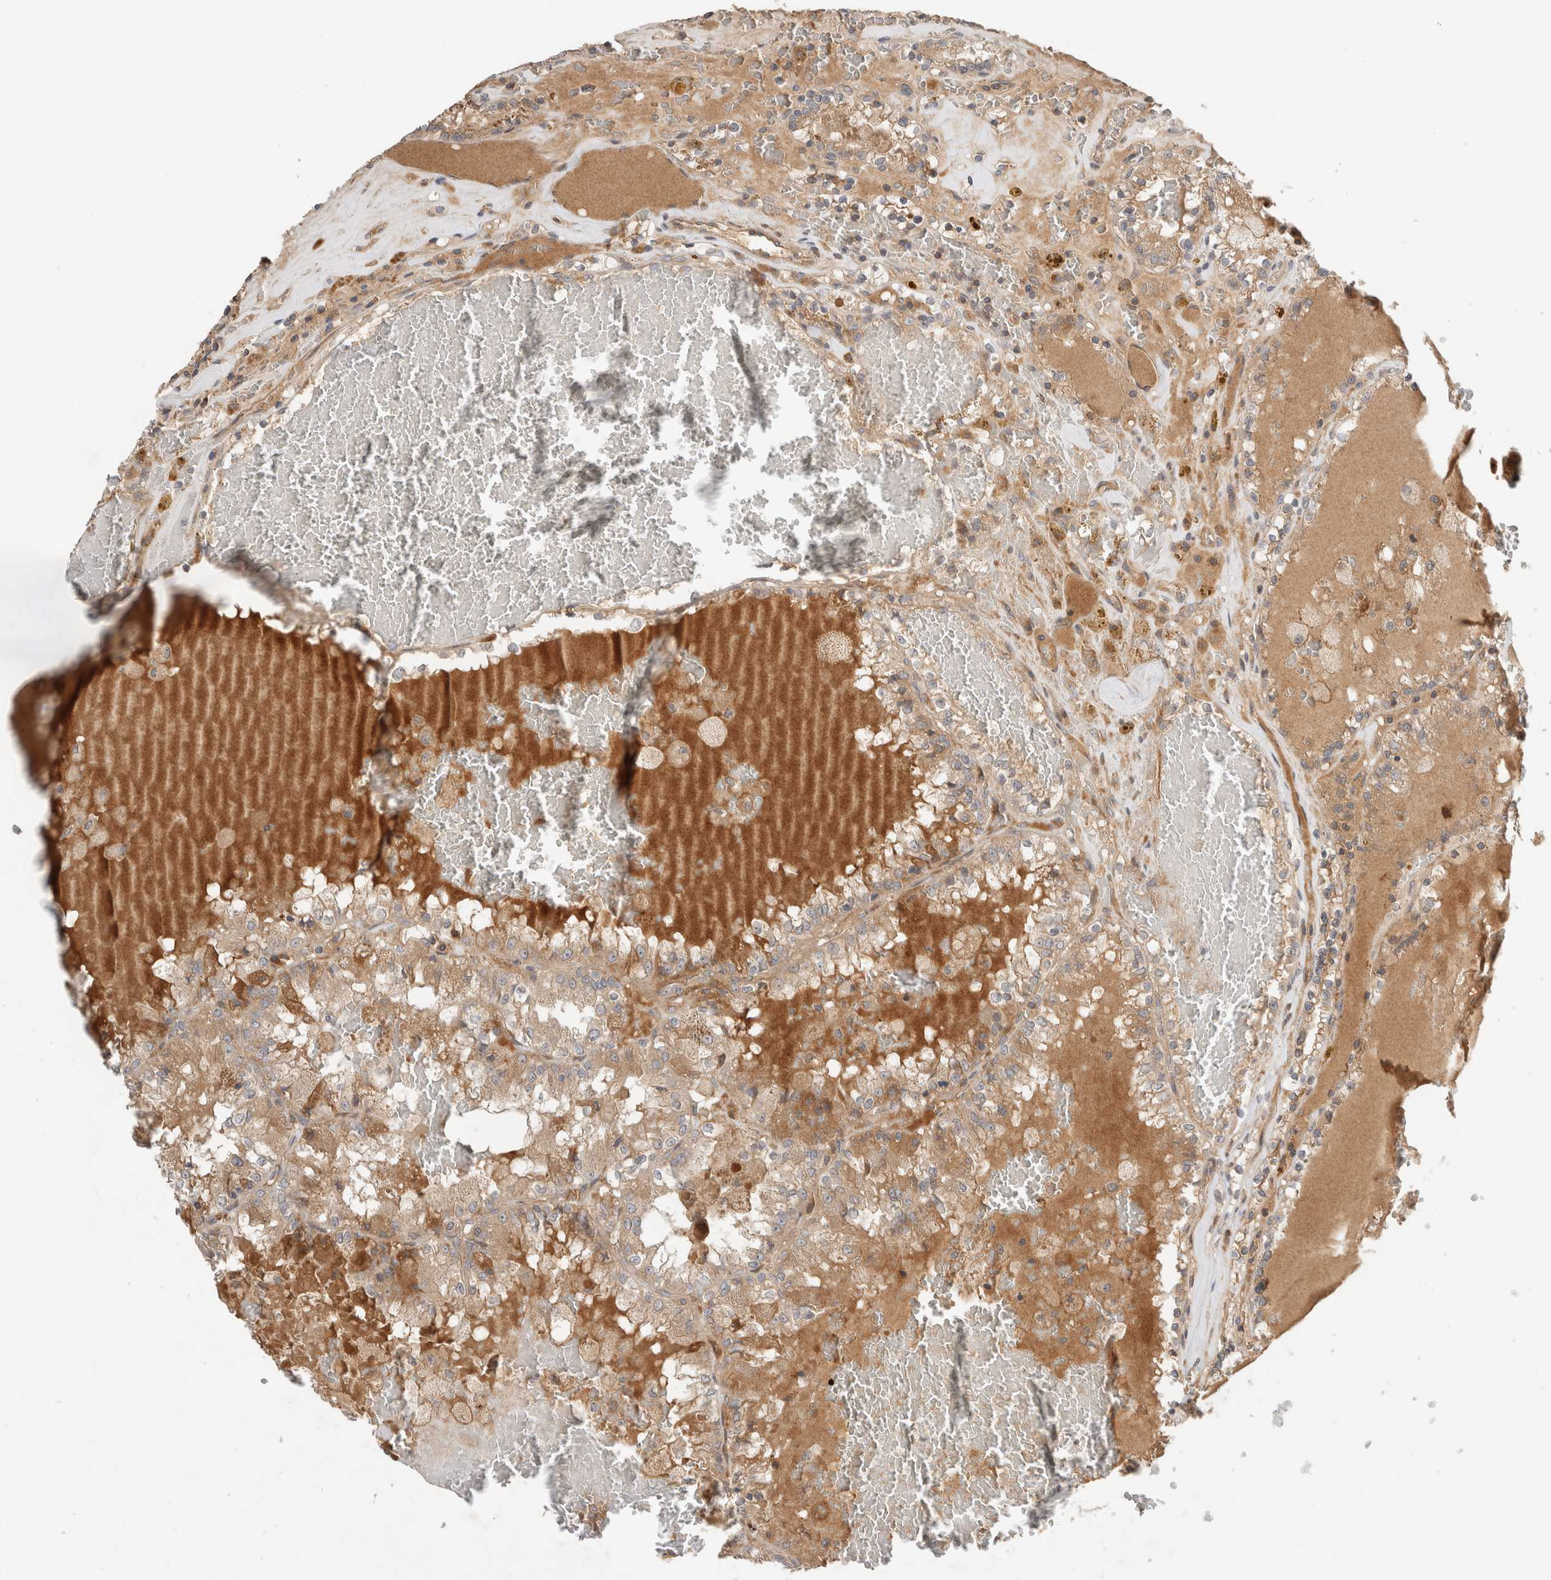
{"staining": {"intensity": "weak", "quantity": ">75%", "location": "cytoplasmic/membranous"}, "tissue": "renal cancer", "cell_type": "Tumor cells", "image_type": "cancer", "snomed": [{"axis": "morphology", "description": "Adenocarcinoma, NOS"}, {"axis": "topography", "description": "Kidney"}], "caption": "This is a micrograph of immunohistochemistry staining of renal cancer, which shows weak staining in the cytoplasmic/membranous of tumor cells.", "gene": "ARMC9", "patient": {"sex": "female", "age": 56}}